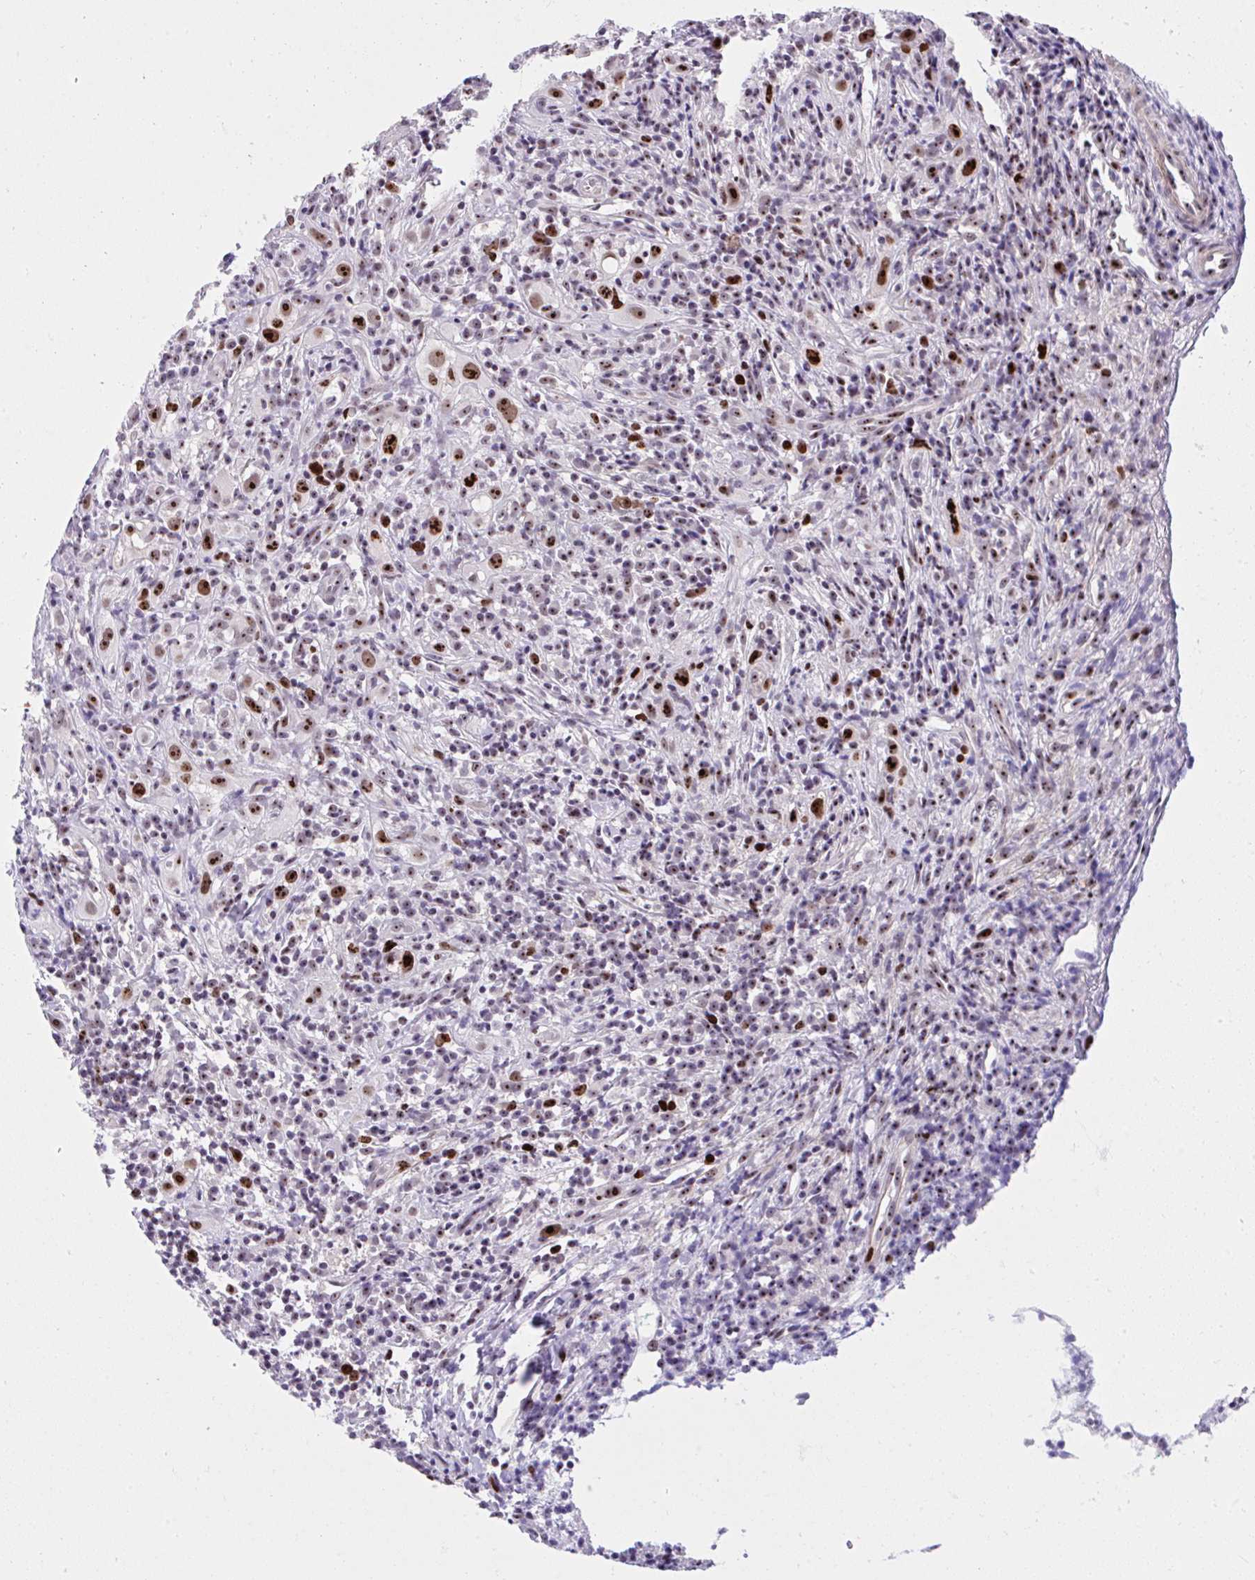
{"staining": {"intensity": "strong", "quantity": ">75%", "location": "nuclear"}, "tissue": "head and neck cancer", "cell_type": "Tumor cells", "image_type": "cancer", "snomed": [{"axis": "morphology", "description": "Squamous cell carcinoma, NOS"}, {"axis": "topography", "description": "Head-Neck"}], "caption": "Immunohistochemical staining of squamous cell carcinoma (head and neck) displays high levels of strong nuclear protein staining in approximately >75% of tumor cells. The staining is performed using DAB brown chromogen to label protein expression. The nuclei are counter-stained blue using hematoxylin.", "gene": "CEP72", "patient": {"sex": "female", "age": 95}}